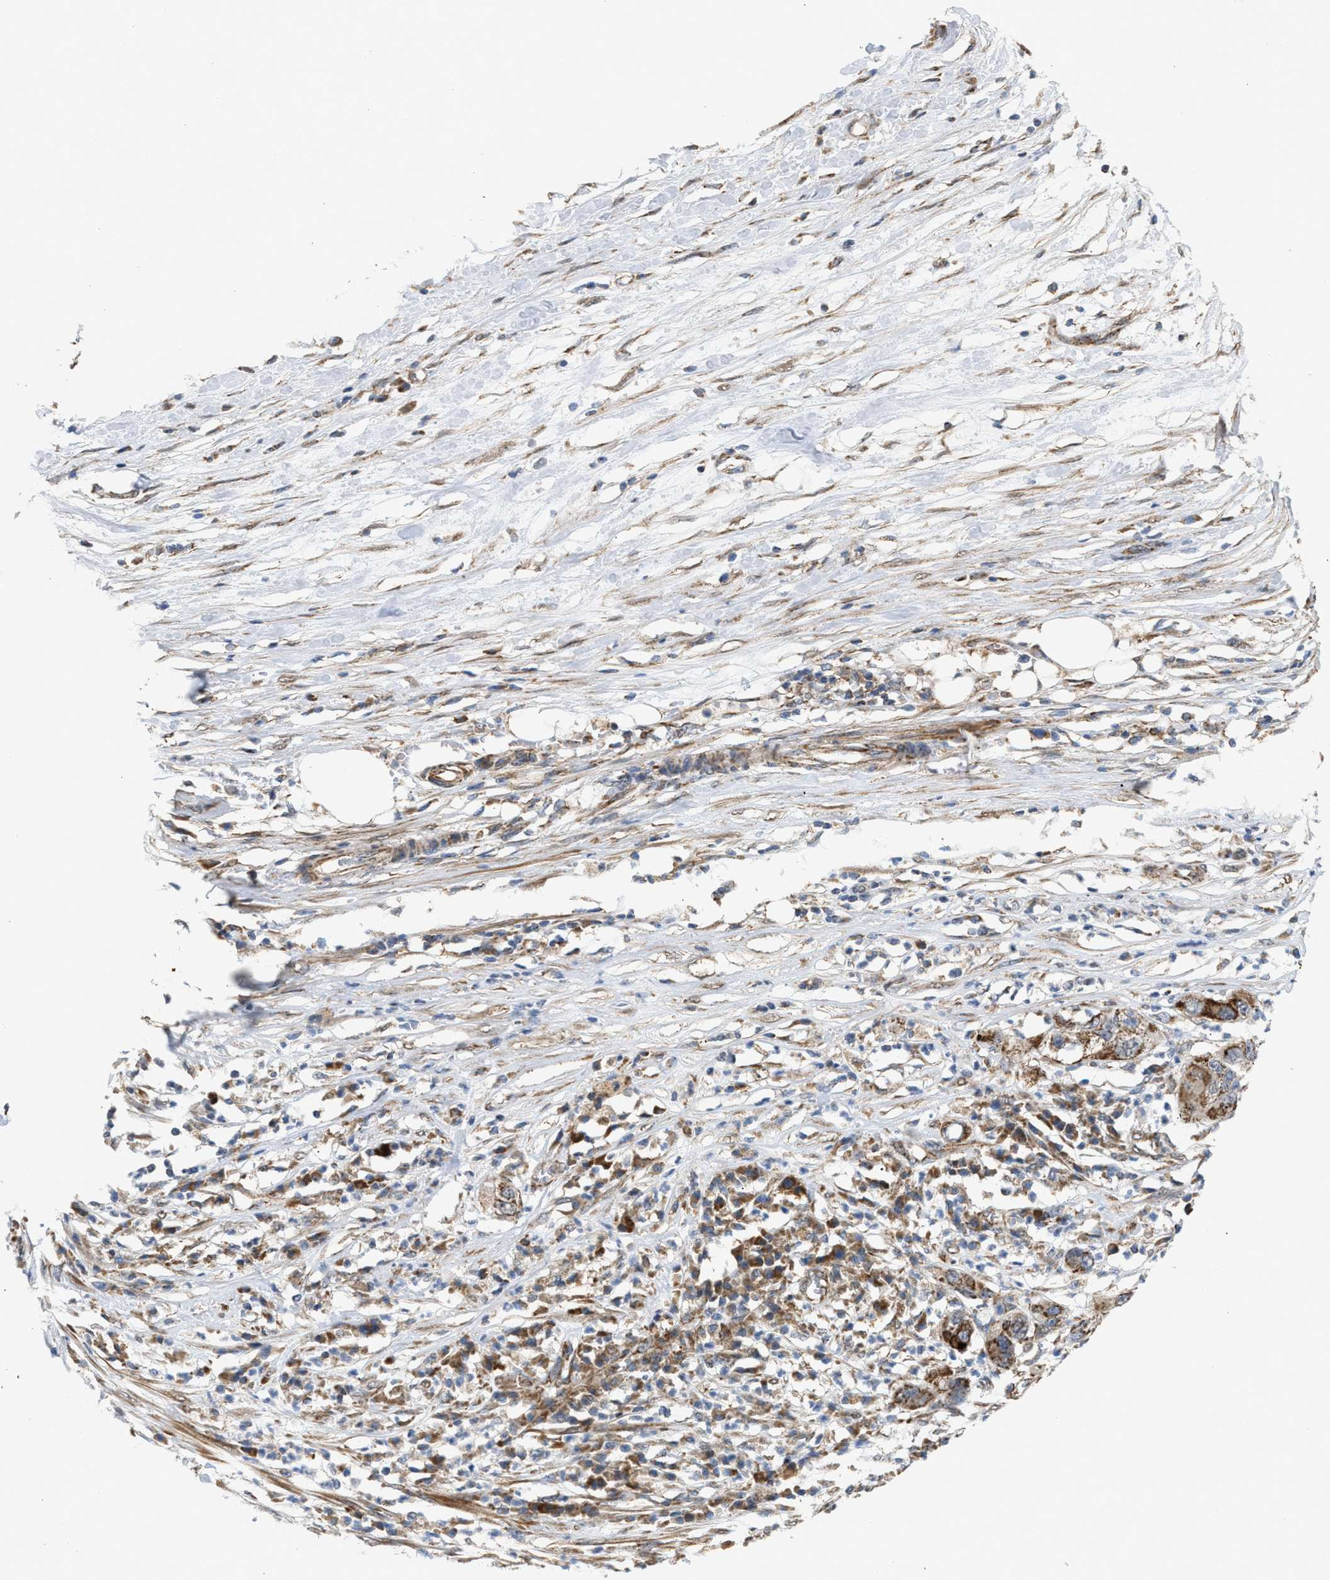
{"staining": {"intensity": "strong", "quantity": ">75%", "location": "cytoplasmic/membranous"}, "tissue": "pancreatic cancer", "cell_type": "Tumor cells", "image_type": "cancer", "snomed": [{"axis": "morphology", "description": "Adenocarcinoma, NOS"}, {"axis": "topography", "description": "Pancreas"}], "caption": "Protein staining of pancreatic cancer (adenocarcinoma) tissue displays strong cytoplasmic/membranous expression in approximately >75% of tumor cells. (brown staining indicates protein expression, while blue staining denotes nuclei).", "gene": "TACO1", "patient": {"sex": "female", "age": 78}}